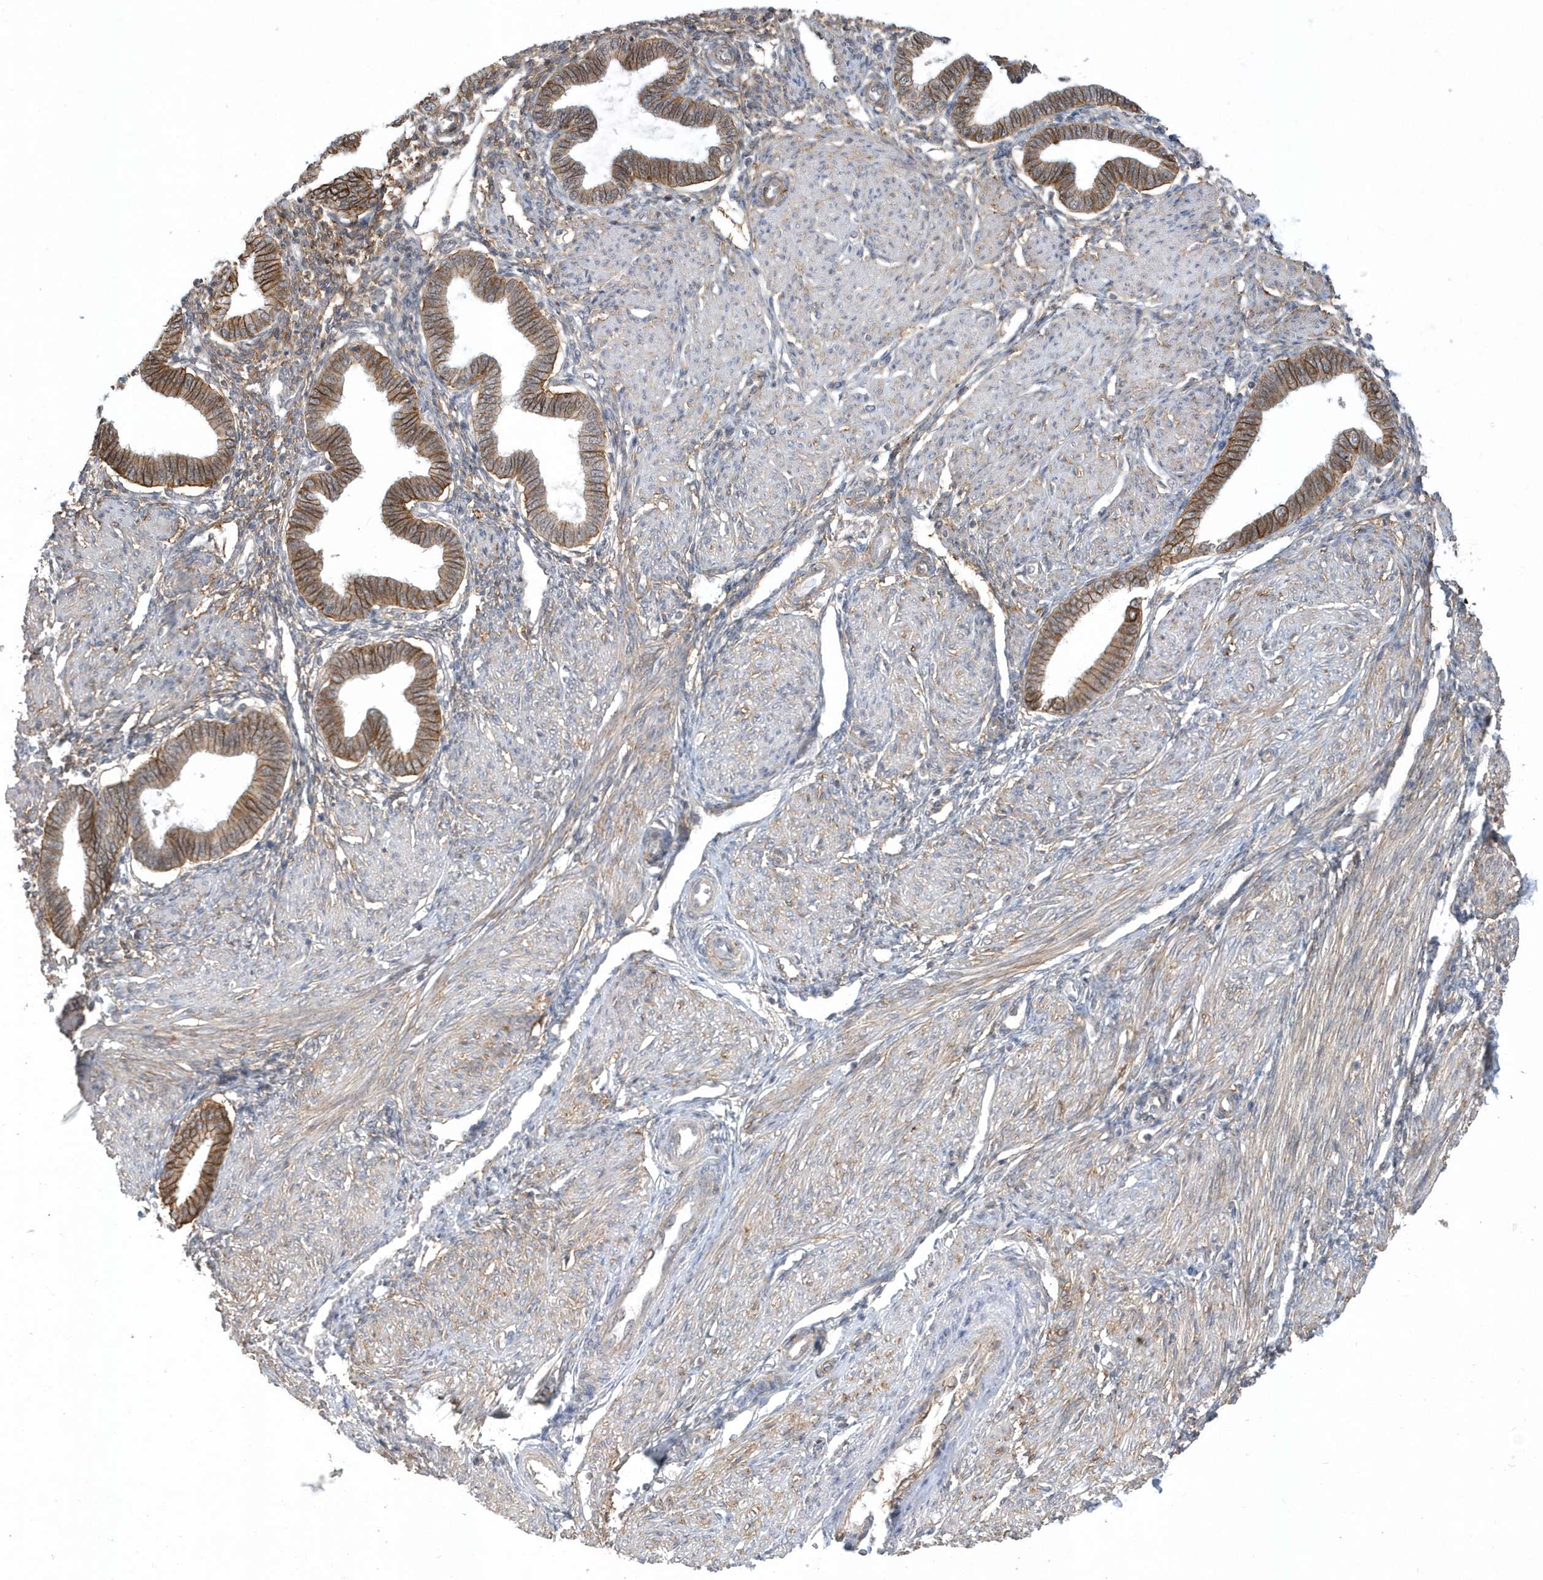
{"staining": {"intensity": "moderate", "quantity": ">75%", "location": "cytoplasmic/membranous"}, "tissue": "endometrium", "cell_type": "Cells in endometrial stroma", "image_type": "normal", "snomed": [{"axis": "morphology", "description": "Normal tissue, NOS"}, {"axis": "topography", "description": "Endometrium"}], "caption": "Cells in endometrial stroma exhibit medium levels of moderate cytoplasmic/membranous staining in about >75% of cells in normal endometrium.", "gene": "CRIP3", "patient": {"sex": "female", "age": 53}}